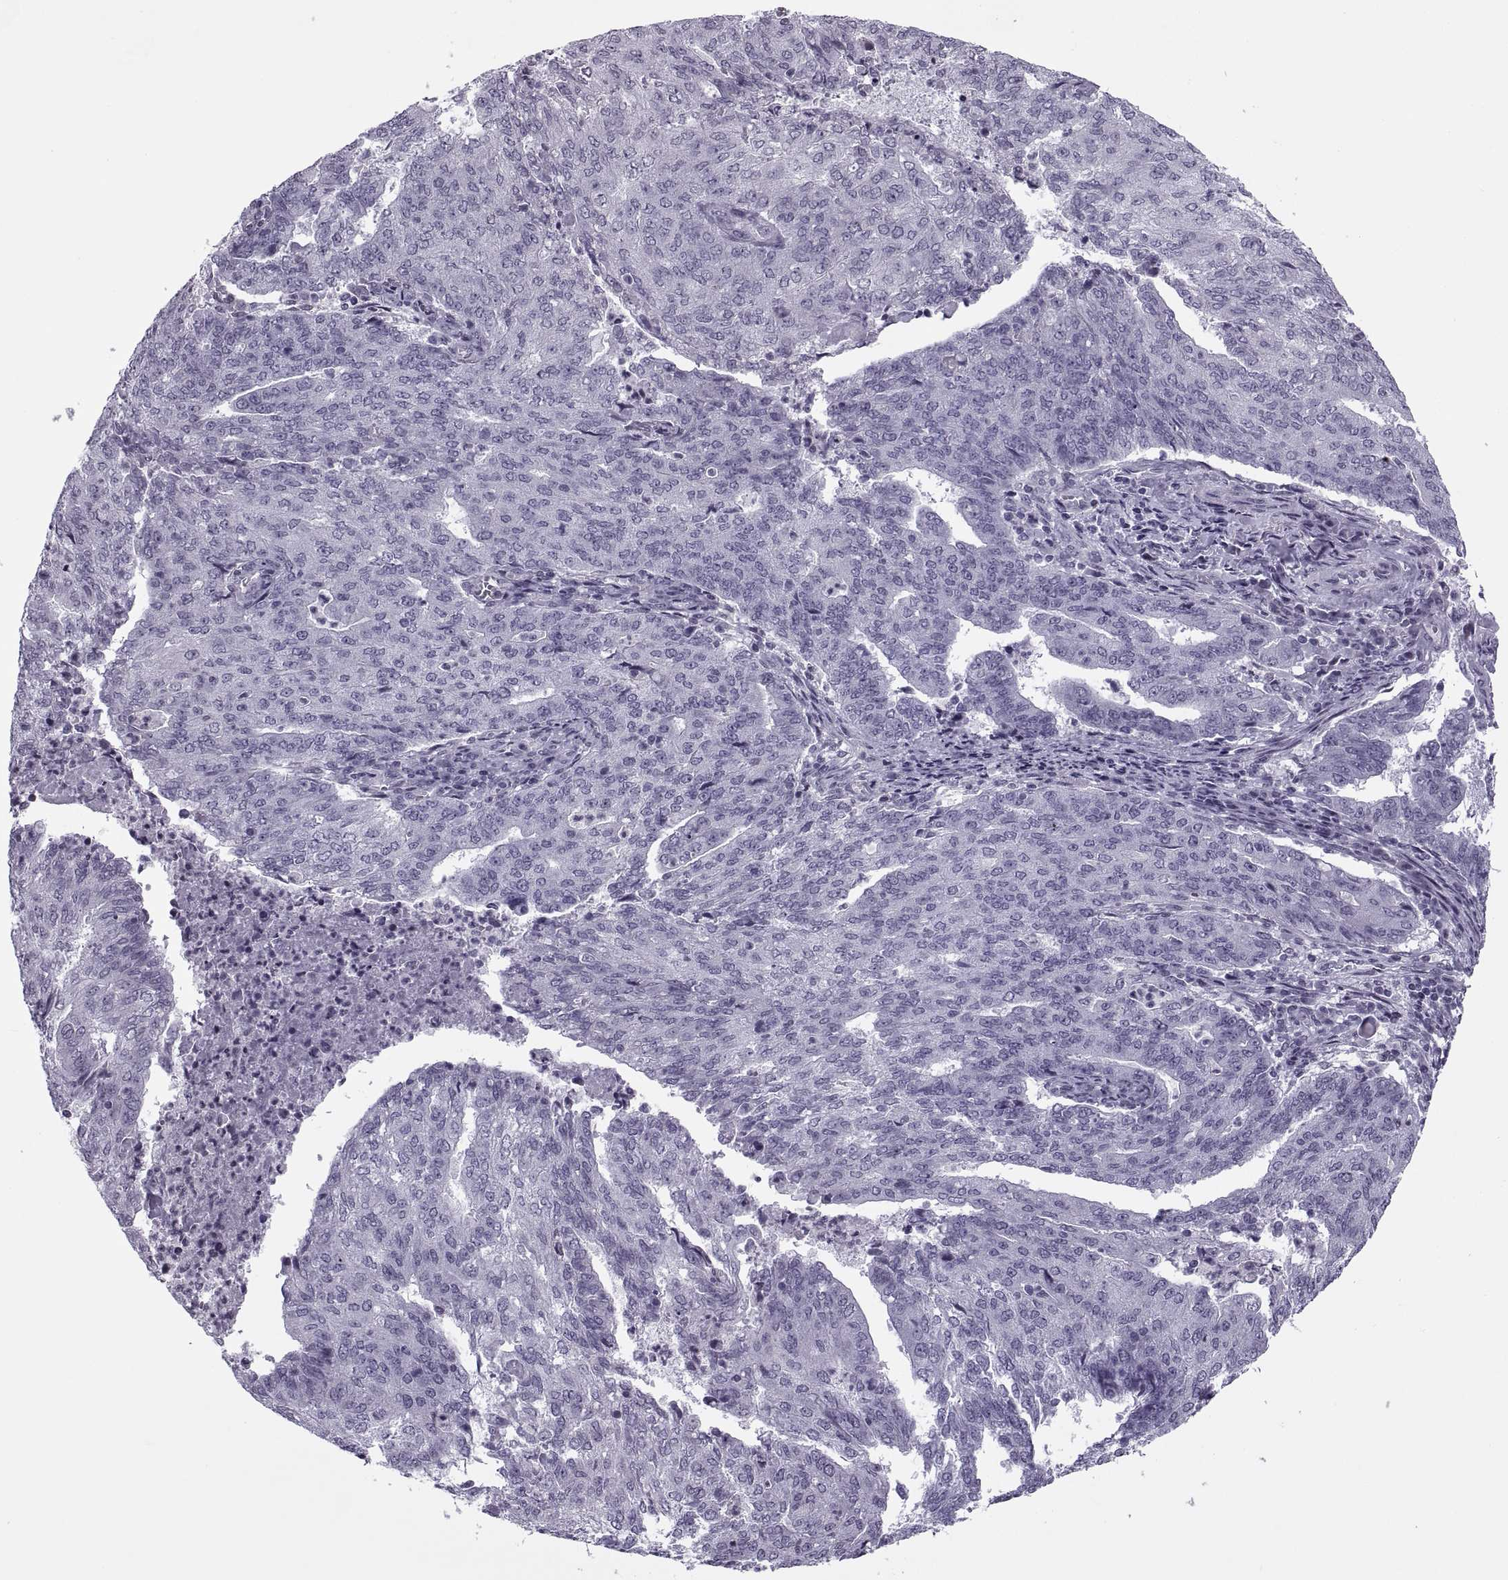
{"staining": {"intensity": "negative", "quantity": "none", "location": "none"}, "tissue": "endometrial cancer", "cell_type": "Tumor cells", "image_type": "cancer", "snomed": [{"axis": "morphology", "description": "Adenocarcinoma, NOS"}, {"axis": "topography", "description": "Endometrium"}], "caption": "A high-resolution histopathology image shows immunohistochemistry (IHC) staining of adenocarcinoma (endometrial), which reveals no significant staining in tumor cells. The staining is performed using DAB (3,3'-diaminobenzidine) brown chromogen with nuclei counter-stained in using hematoxylin.", "gene": "H1-8", "patient": {"sex": "female", "age": 82}}